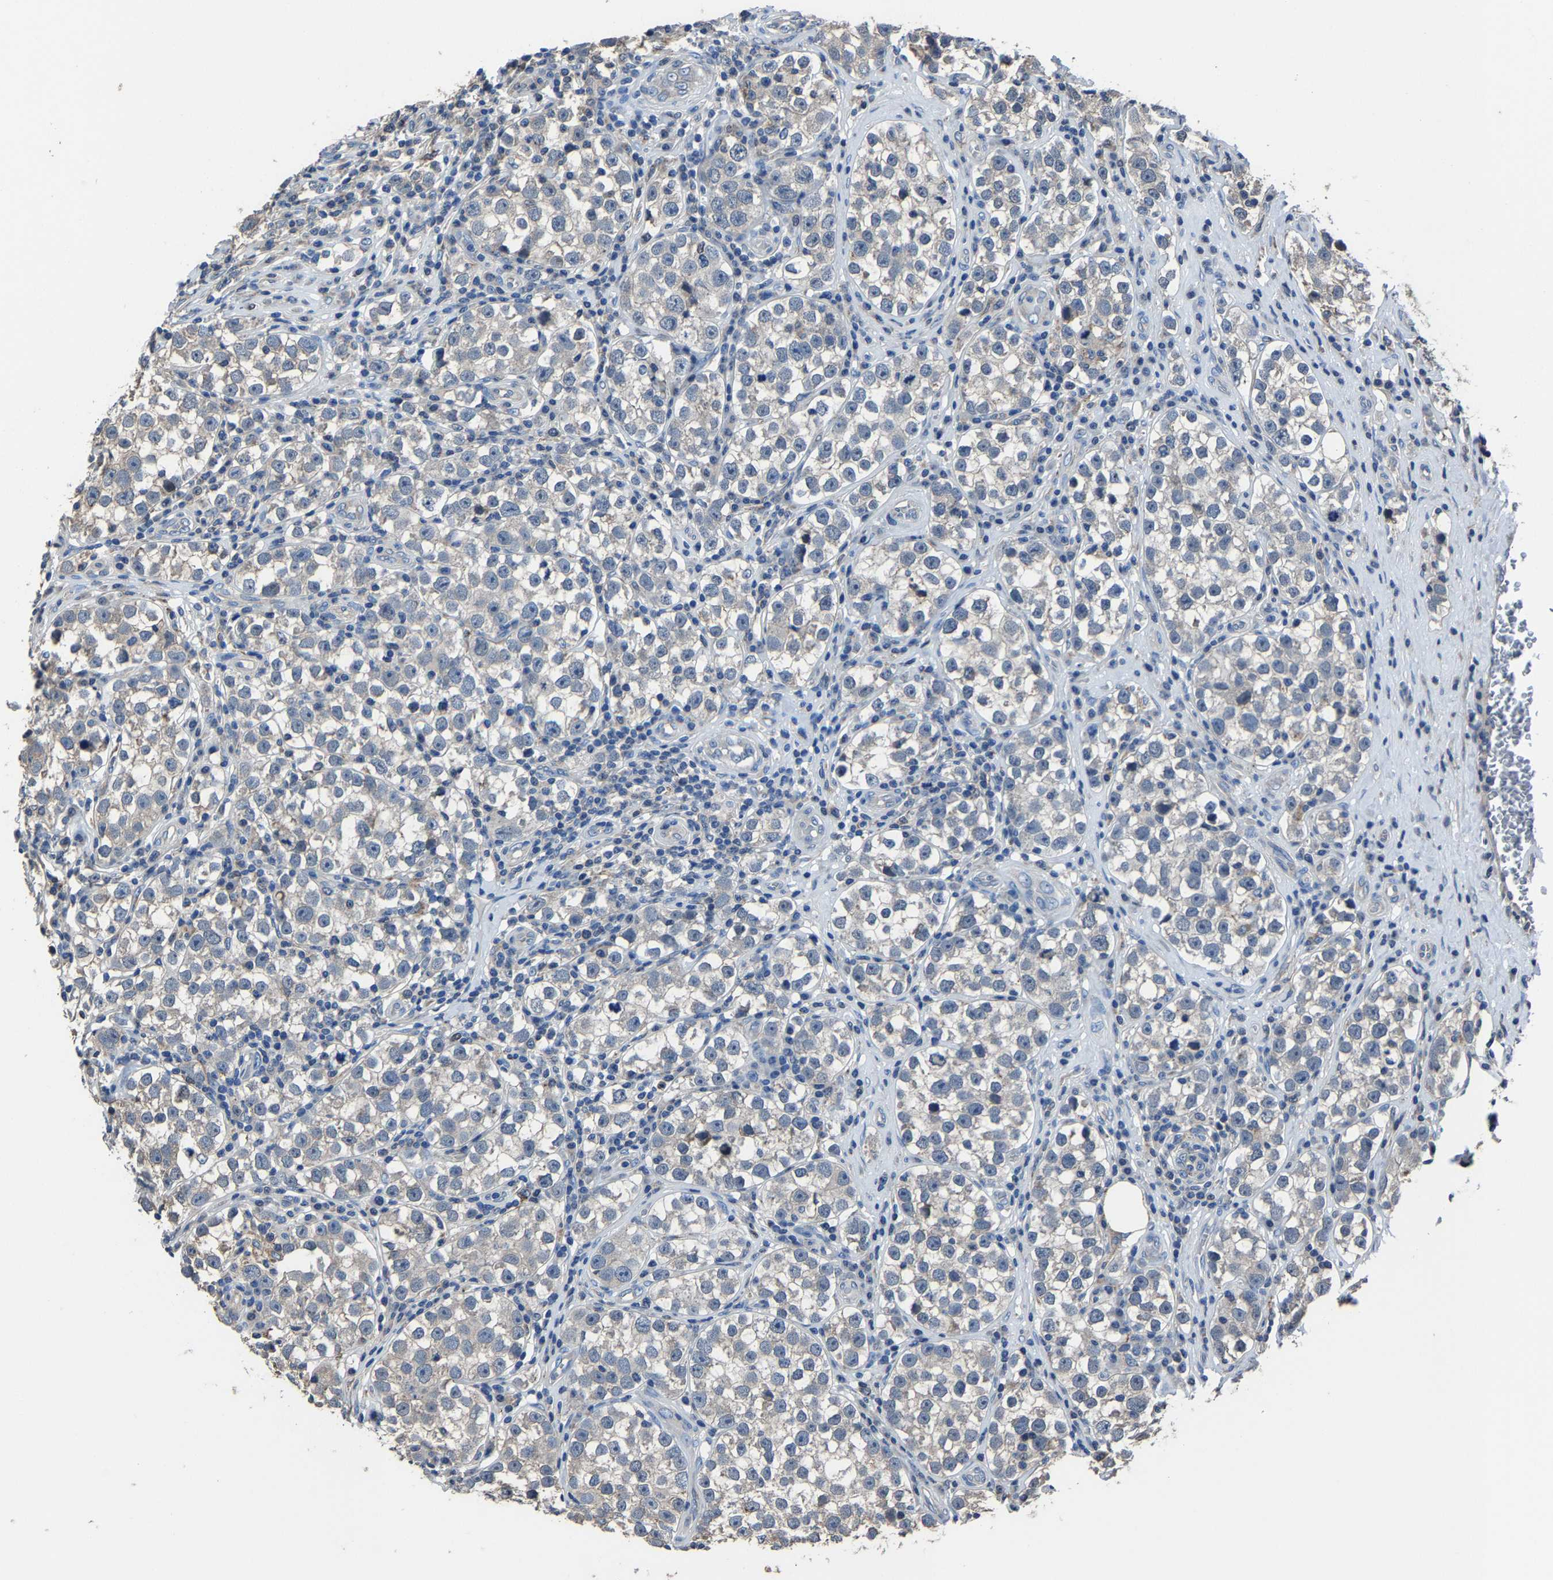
{"staining": {"intensity": "negative", "quantity": "none", "location": "none"}, "tissue": "testis cancer", "cell_type": "Tumor cells", "image_type": "cancer", "snomed": [{"axis": "morphology", "description": "Normal tissue, NOS"}, {"axis": "morphology", "description": "Seminoma, NOS"}, {"axis": "topography", "description": "Testis"}], "caption": "This is an immunohistochemistry micrograph of testis seminoma. There is no expression in tumor cells.", "gene": "STRBP", "patient": {"sex": "male", "age": 43}}